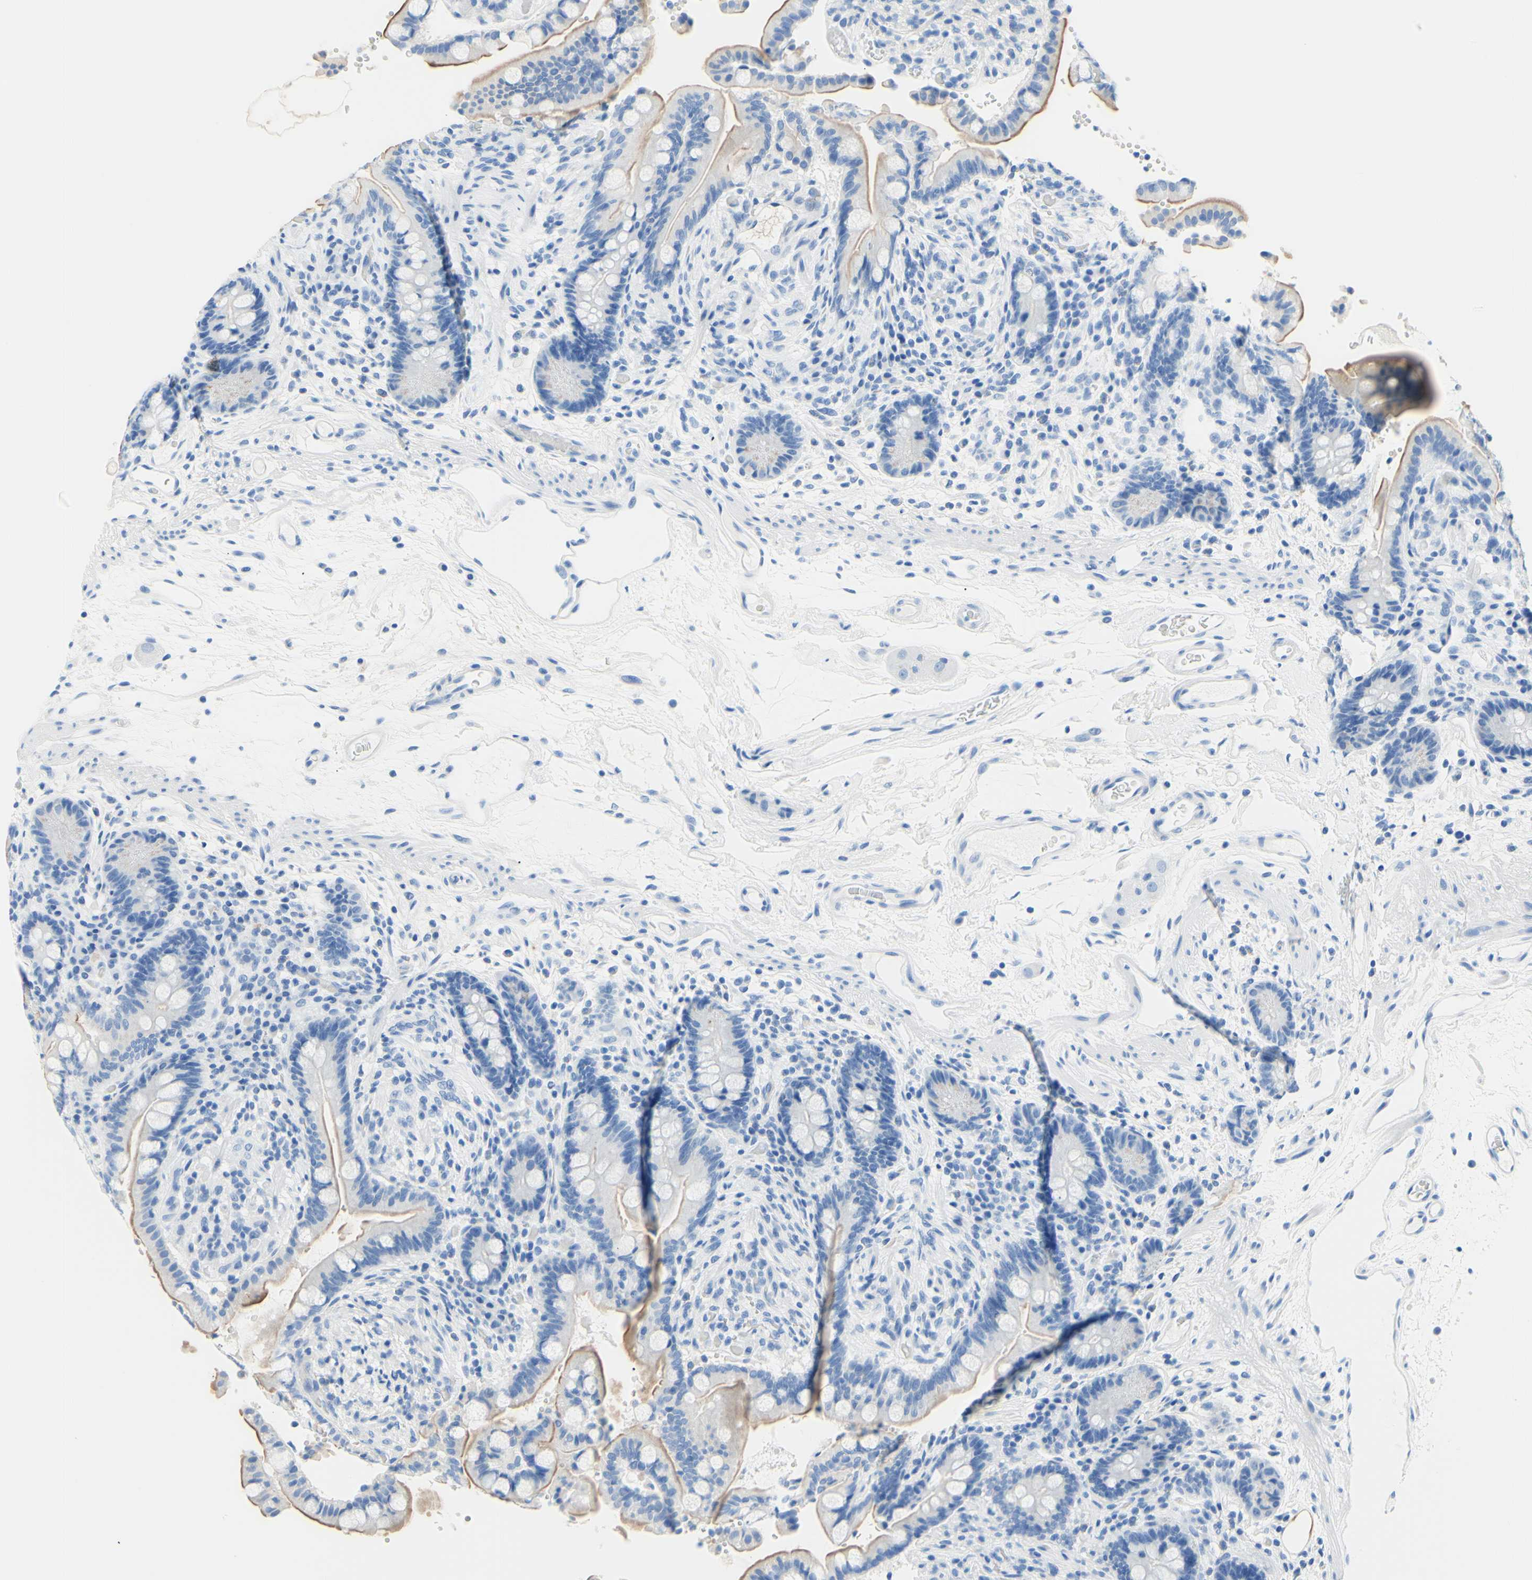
{"staining": {"intensity": "negative", "quantity": "none", "location": "none"}, "tissue": "colon", "cell_type": "Endothelial cells", "image_type": "normal", "snomed": [{"axis": "morphology", "description": "Normal tissue, NOS"}, {"axis": "topography", "description": "Colon"}], "caption": "Unremarkable colon was stained to show a protein in brown. There is no significant expression in endothelial cells. Brightfield microscopy of immunohistochemistry (IHC) stained with DAB (brown) and hematoxylin (blue), captured at high magnification.", "gene": "MYH2", "patient": {"sex": "male", "age": 73}}